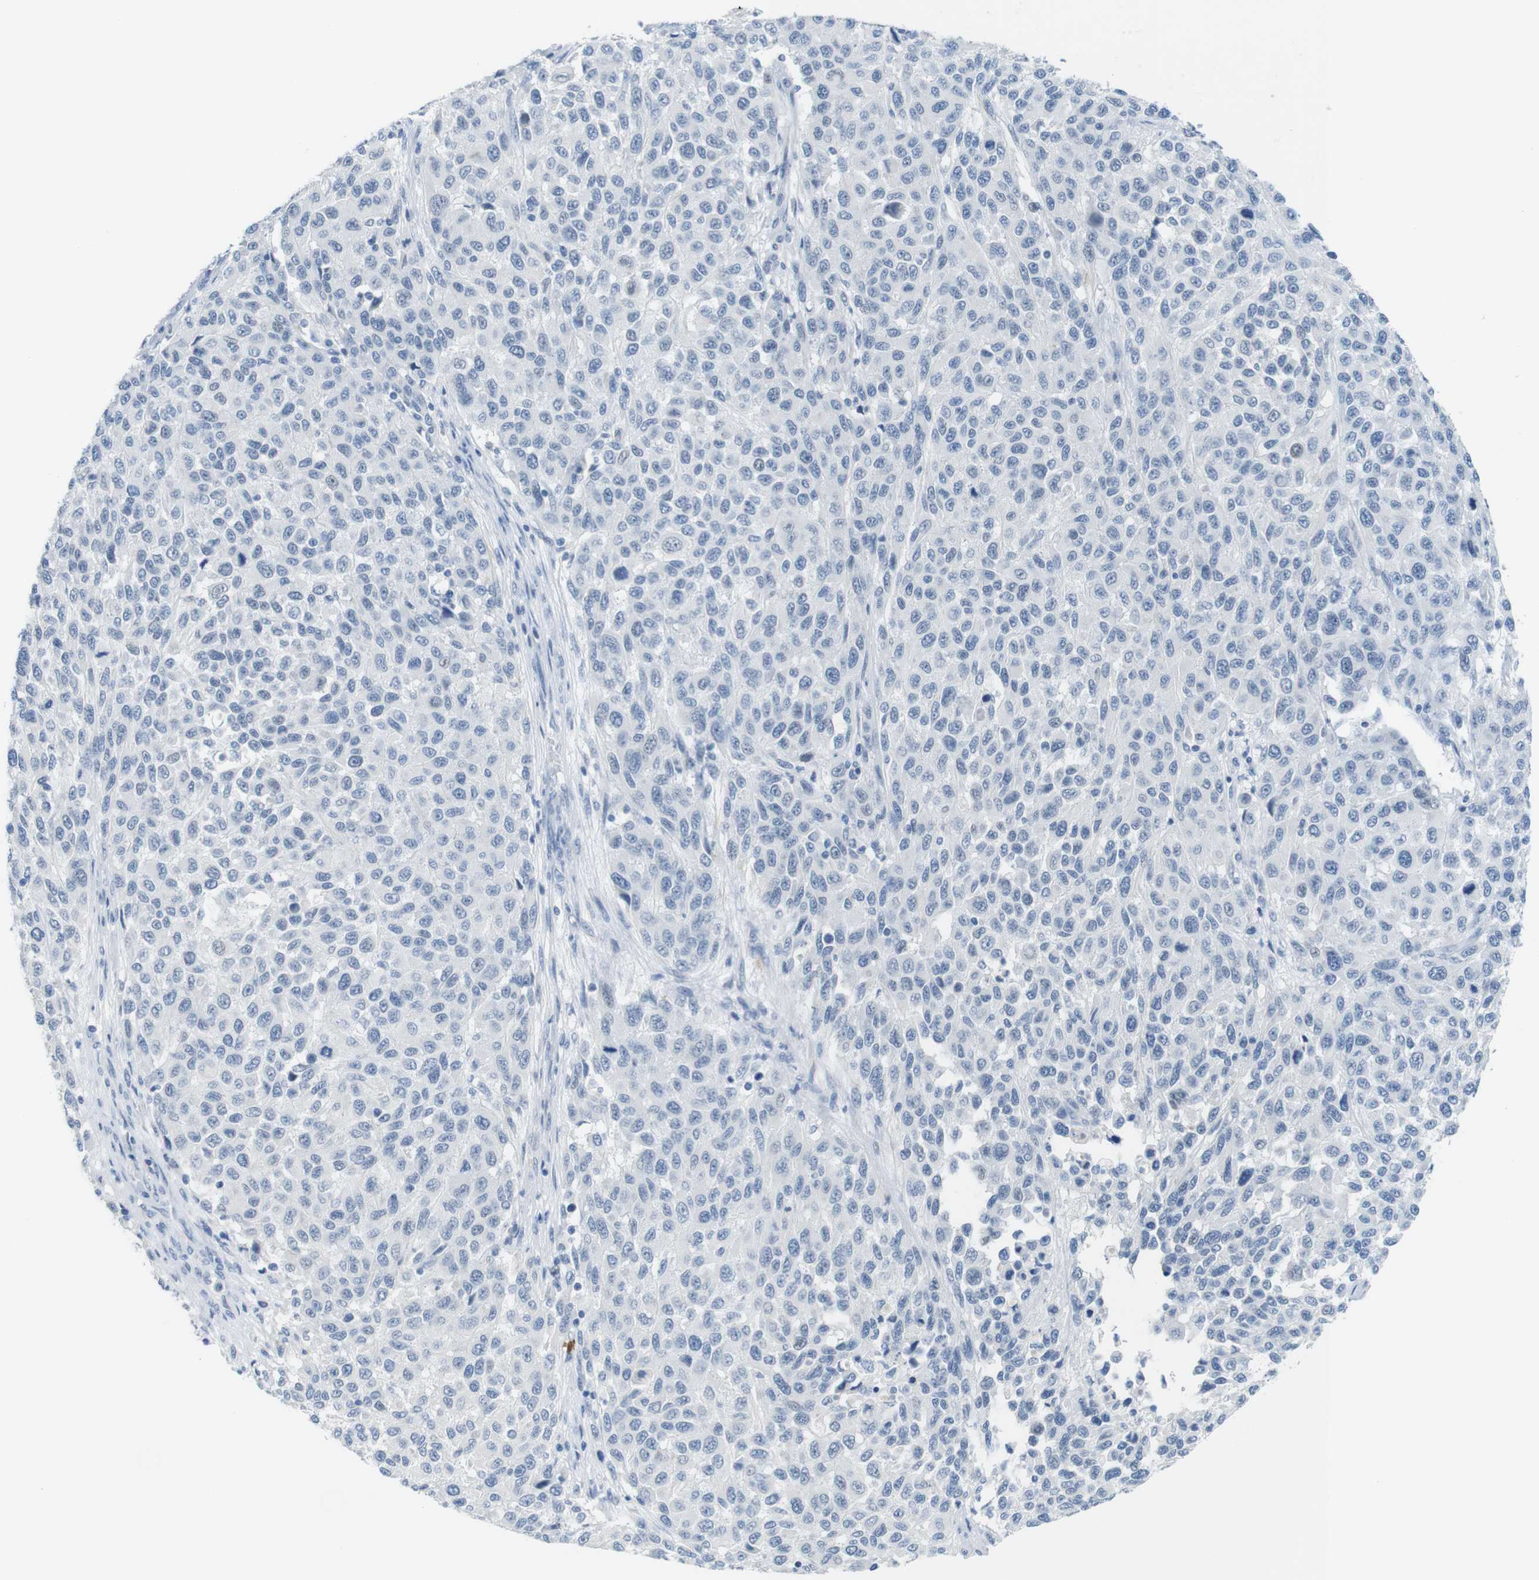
{"staining": {"intensity": "negative", "quantity": "none", "location": "none"}, "tissue": "melanoma", "cell_type": "Tumor cells", "image_type": "cancer", "snomed": [{"axis": "morphology", "description": "Malignant melanoma, Metastatic site"}, {"axis": "topography", "description": "Lymph node"}], "caption": "An immunohistochemistry image of malignant melanoma (metastatic site) is shown. There is no staining in tumor cells of malignant melanoma (metastatic site). (Brightfield microscopy of DAB (3,3'-diaminobenzidine) immunohistochemistry at high magnification).", "gene": "OPN1SW", "patient": {"sex": "male", "age": 61}}